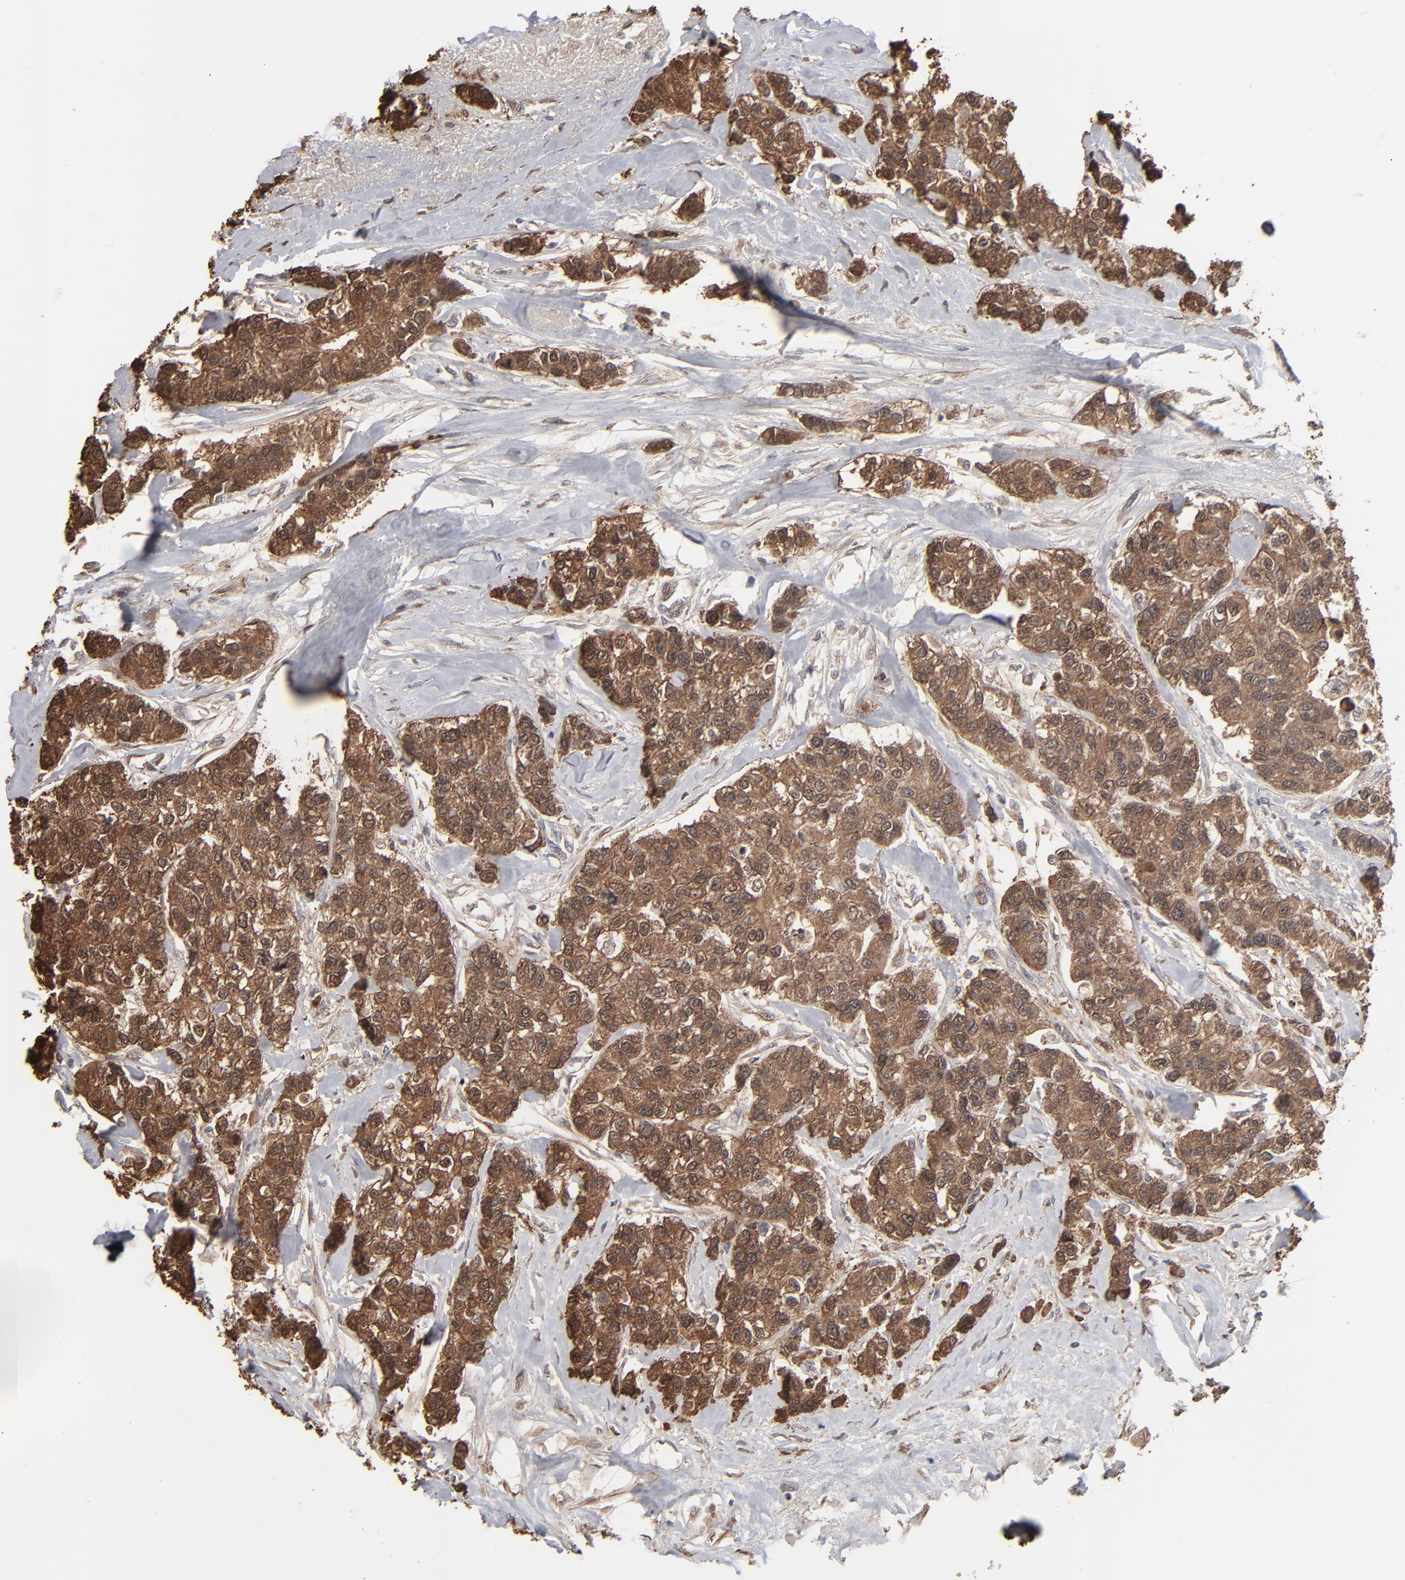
{"staining": {"intensity": "strong", "quantity": ">75%", "location": "cytoplasmic/membranous,nuclear"}, "tissue": "breast cancer", "cell_type": "Tumor cells", "image_type": "cancer", "snomed": [{"axis": "morphology", "description": "Duct carcinoma"}, {"axis": "topography", "description": "Breast"}], "caption": "Breast infiltrating ductal carcinoma was stained to show a protein in brown. There is high levels of strong cytoplasmic/membranous and nuclear positivity in about >75% of tumor cells.", "gene": "NME1-NME2", "patient": {"sex": "female", "age": 51}}